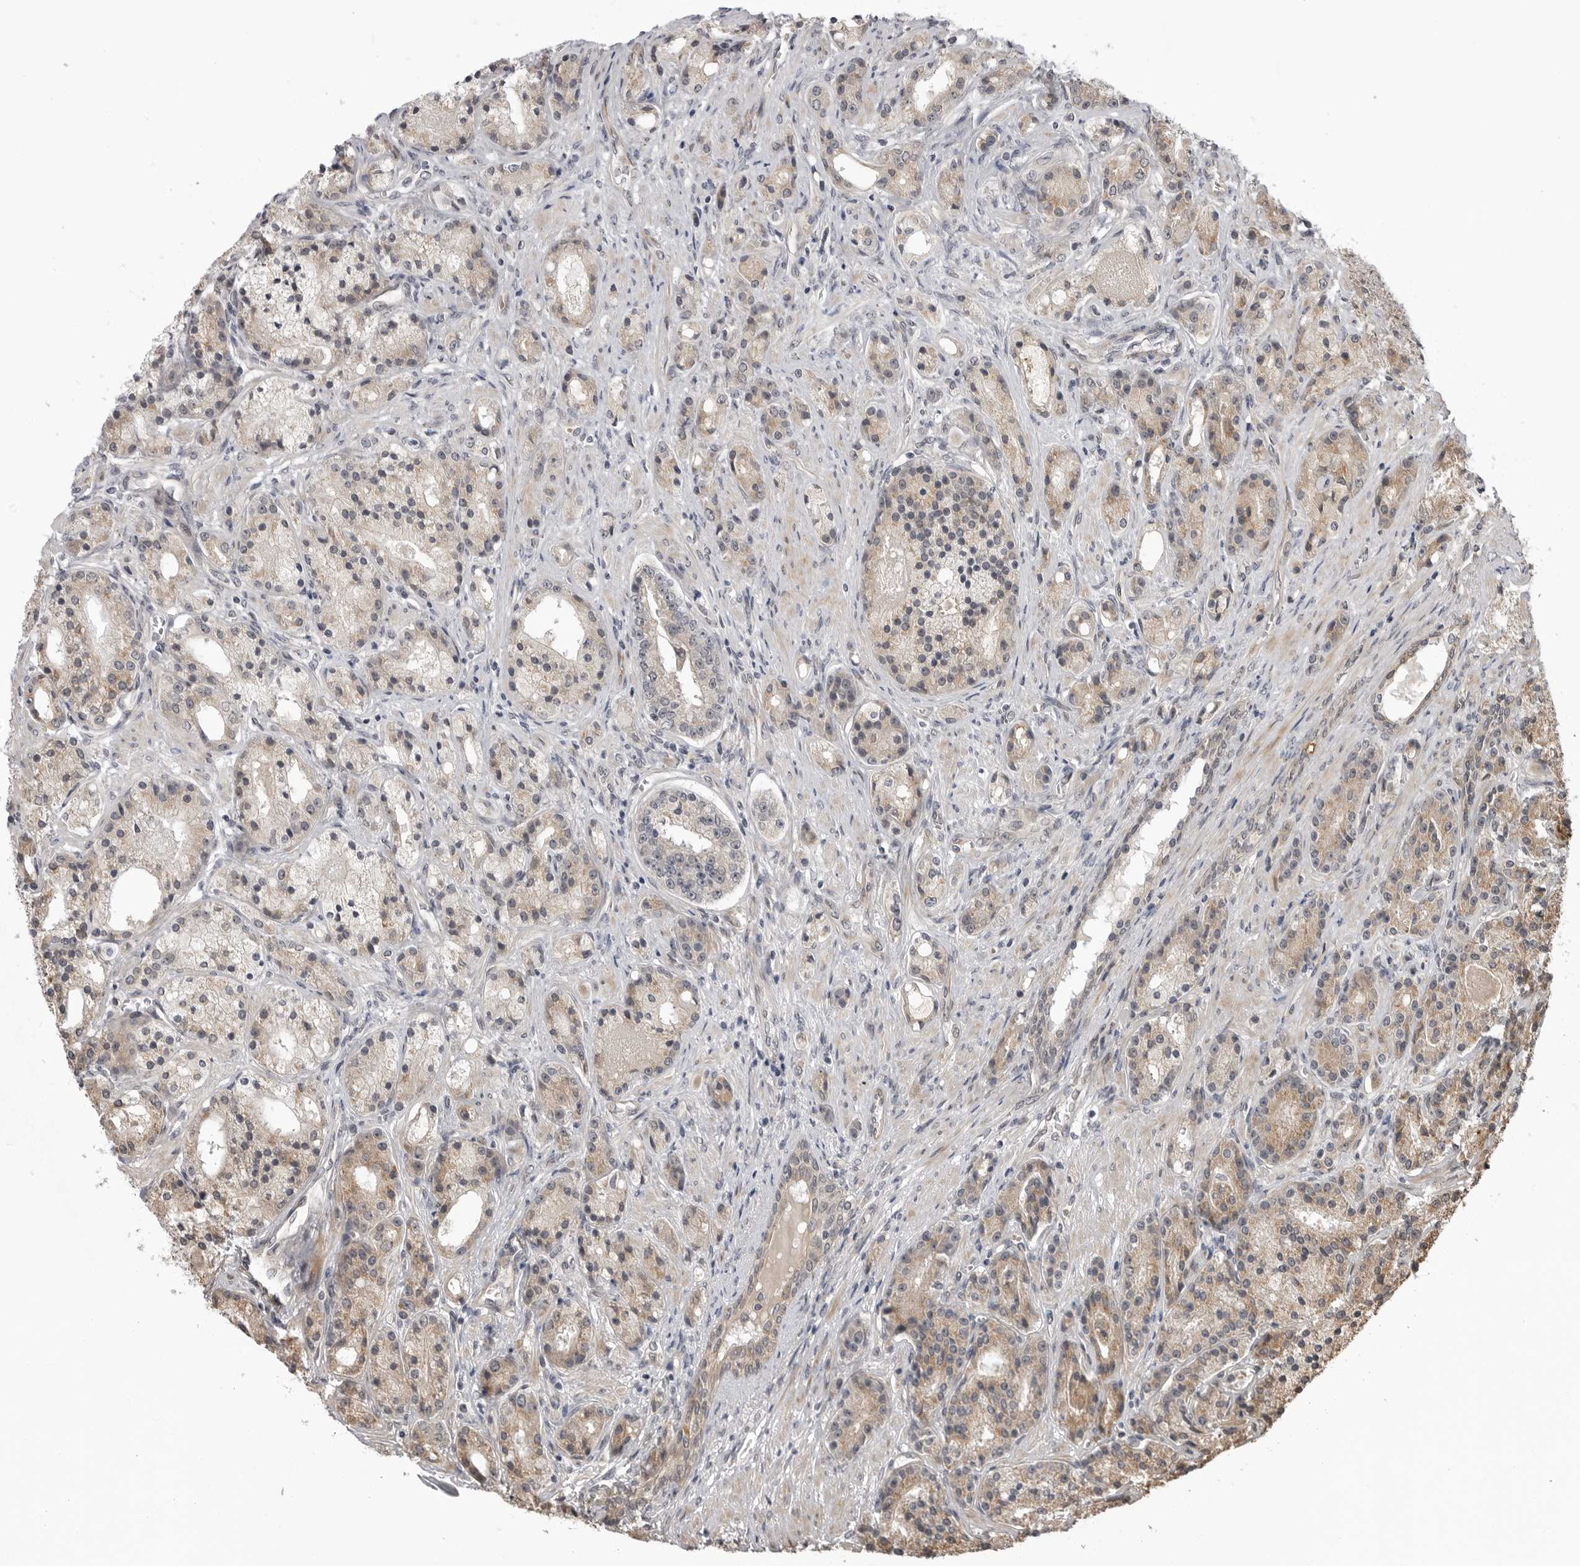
{"staining": {"intensity": "weak", "quantity": ">75%", "location": "cytoplasmic/membranous"}, "tissue": "prostate cancer", "cell_type": "Tumor cells", "image_type": "cancer", "snomed": [{"axis": "morphology", "description": "Adenocarcinoma, High grade"}, {"axis": "topography", "description": "Prostate"}], "caption": "A high-resolution image shows immunohistochemistry staining of prostate high-grade adenocarcinoma, which demonstrates weak cytoplasmic/membranous positivity in approximately >75% of tumor cells.", "gene": "LRRC45", "patient": {"sex": "male", "age": 60}}